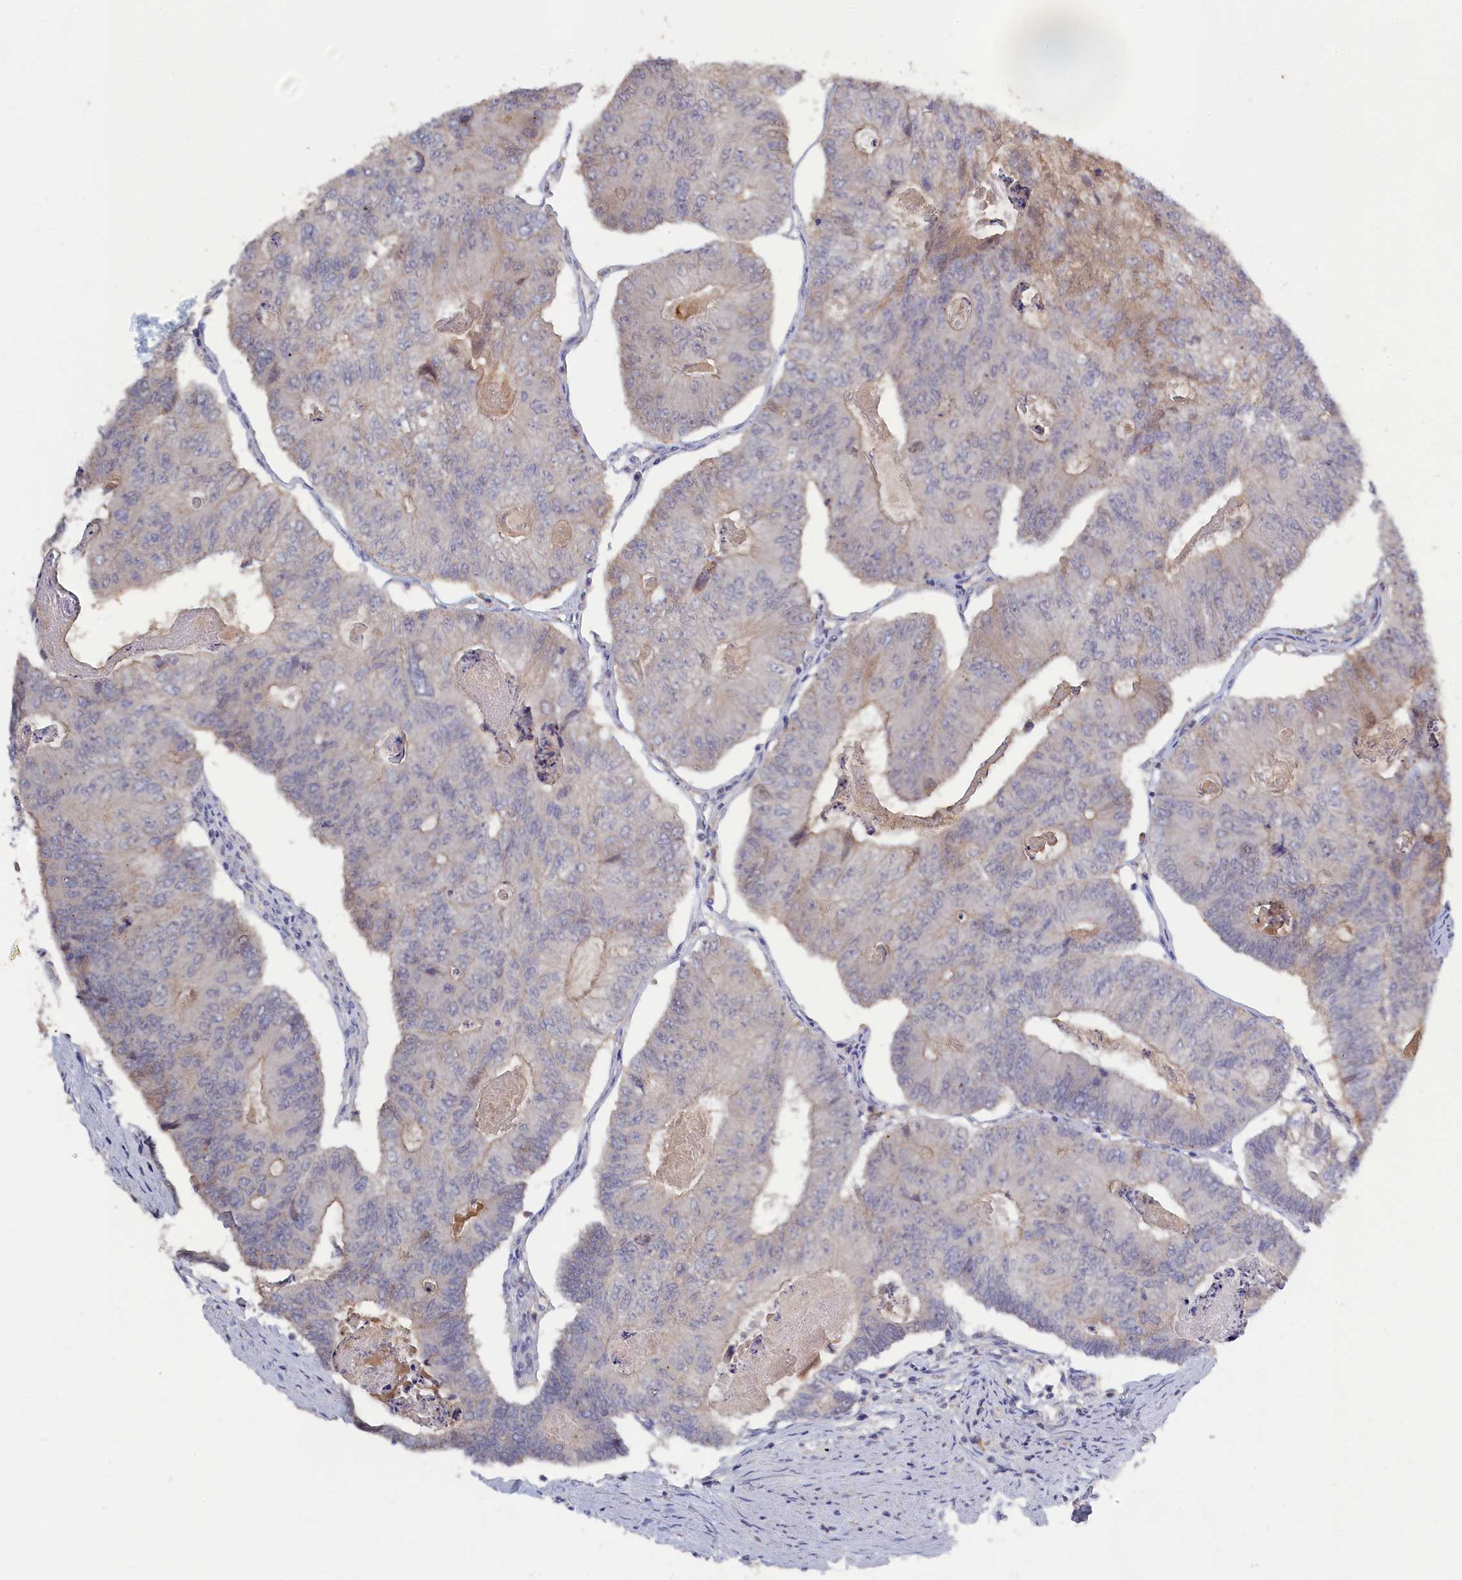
{"staining": {"intensity": "negative", "quantity": "none", "location": "none"}, "tissue": "colorectal cancer", "cell_type": "Tumor cells", "image_type": "cancer", "snomed": [{"axis": "morphology", "description": "Adenocarcinoma, NOS"}, {"axis": "topography", "description": "Colon"}], "caption": "The immunohistochemistry histopathology image has no significant positivity in tumor cells of adenocarcinoma (colorectal) tissue.", "gene": "CELF5", "patient": {"sex": "female", "age": 67}}